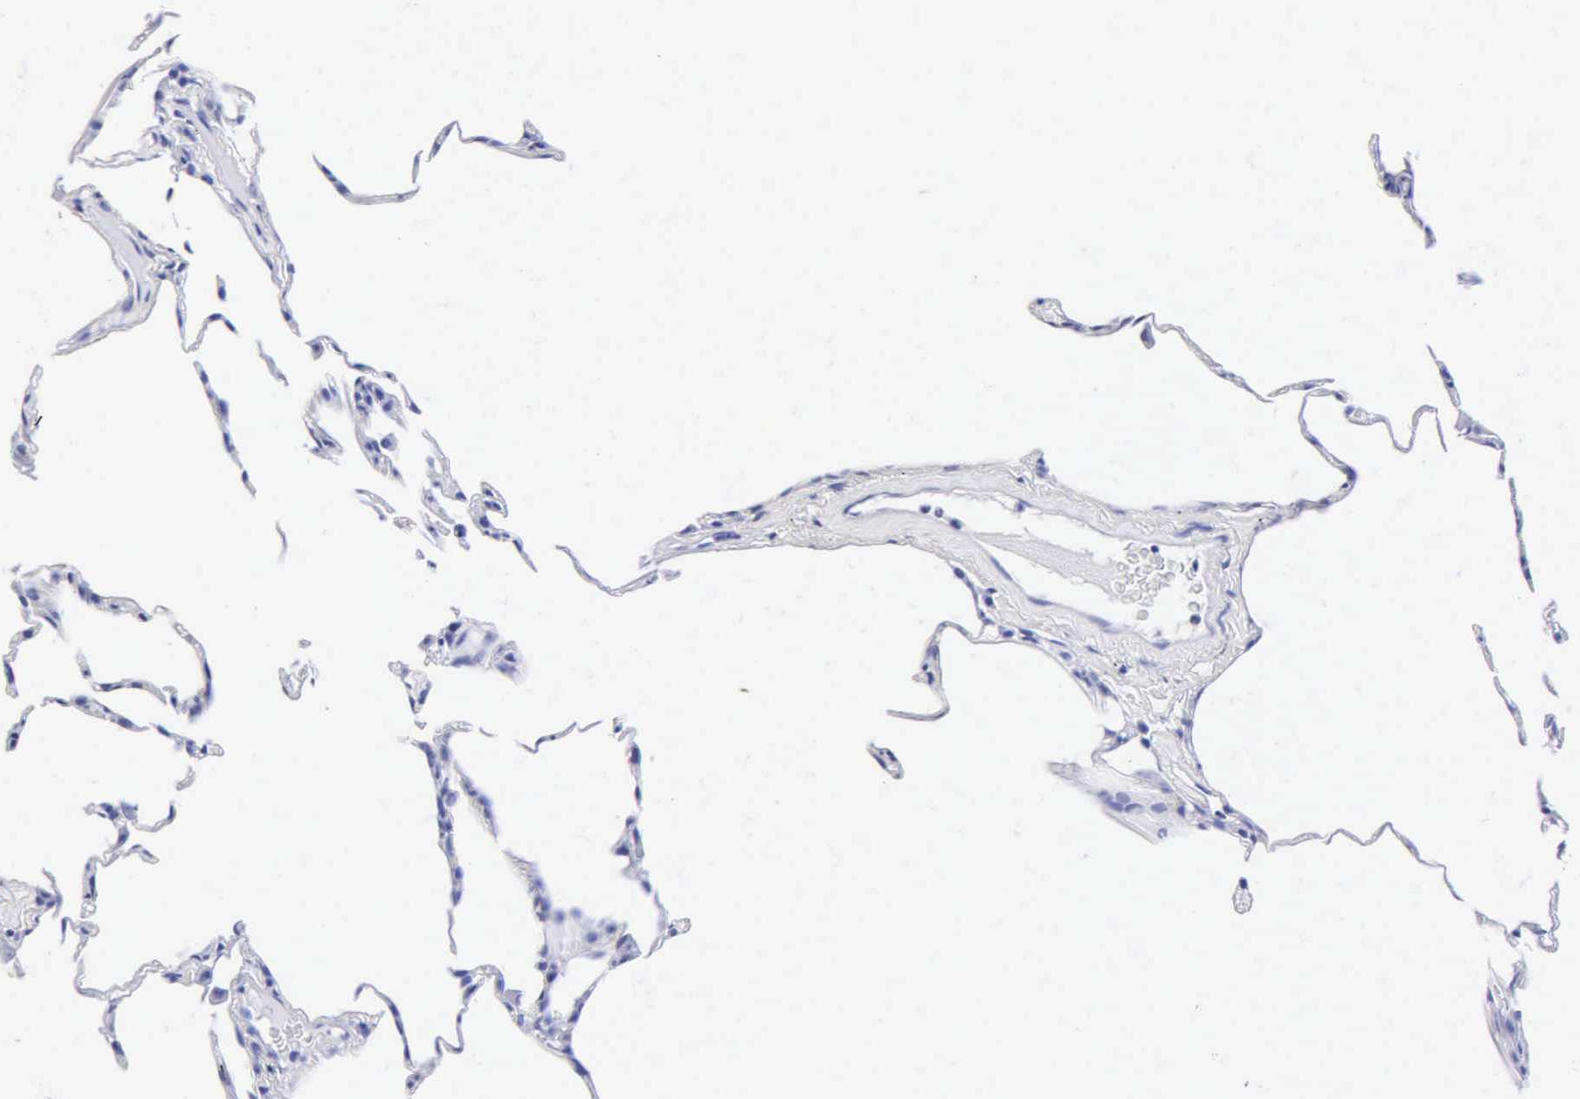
{"staining": {"intensity": "negative", "quantity": "none", "location": "none"}, "tissue": "lung", "cell_type": "Alveolar cells", "image_type": "normal", "snomed": [{"axis": "morphology", "description": "Normal tissue, NOS"}, {"axis": "topography", "description": "Lung"}], "caption": "Immunohistochemical staining of unremarkable lung reveals no significant expression in alveolar cells.", "gene": "MB", "patient": {"sex": "female", "age": 75}}